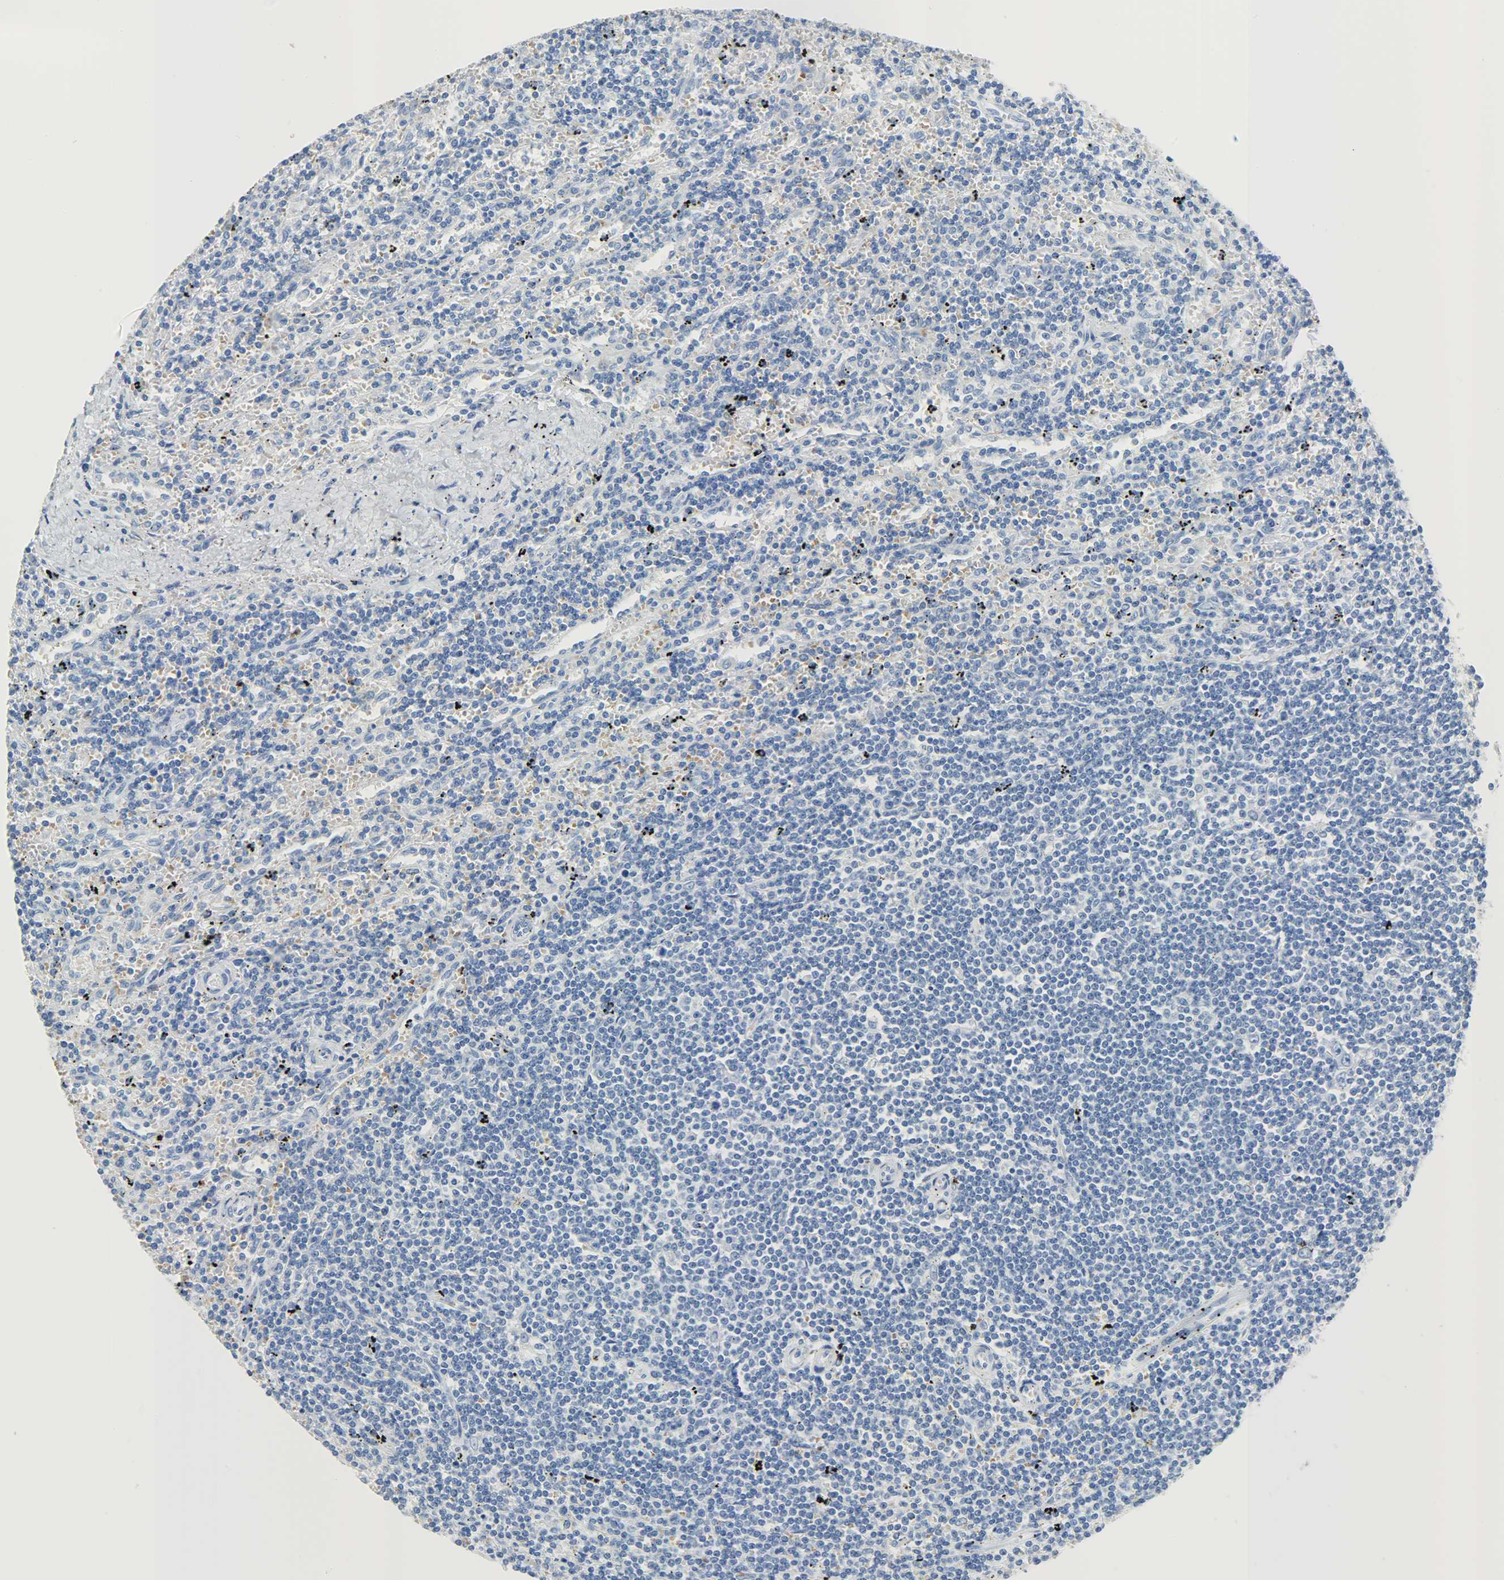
{"staining": {"intensity": "negative", "quantity": "none", "location": "none"}, "tissue": "lymphoma", "cell_type": "Tumor cells", "image_type": "cancer", "snomed": [{"axis": "morphology", "description": "Malignant lymphoma, non-Hodgkin's type, Low grade"}, {"axis": "topography", "description": "Spleen"}], "caption": "Human lymphoma stained for a protein using immunohistochemistry (IHC) shows no expression in tumor cells.", "gene": "CA3", "patient": {"sex": "male", "age": 76}}